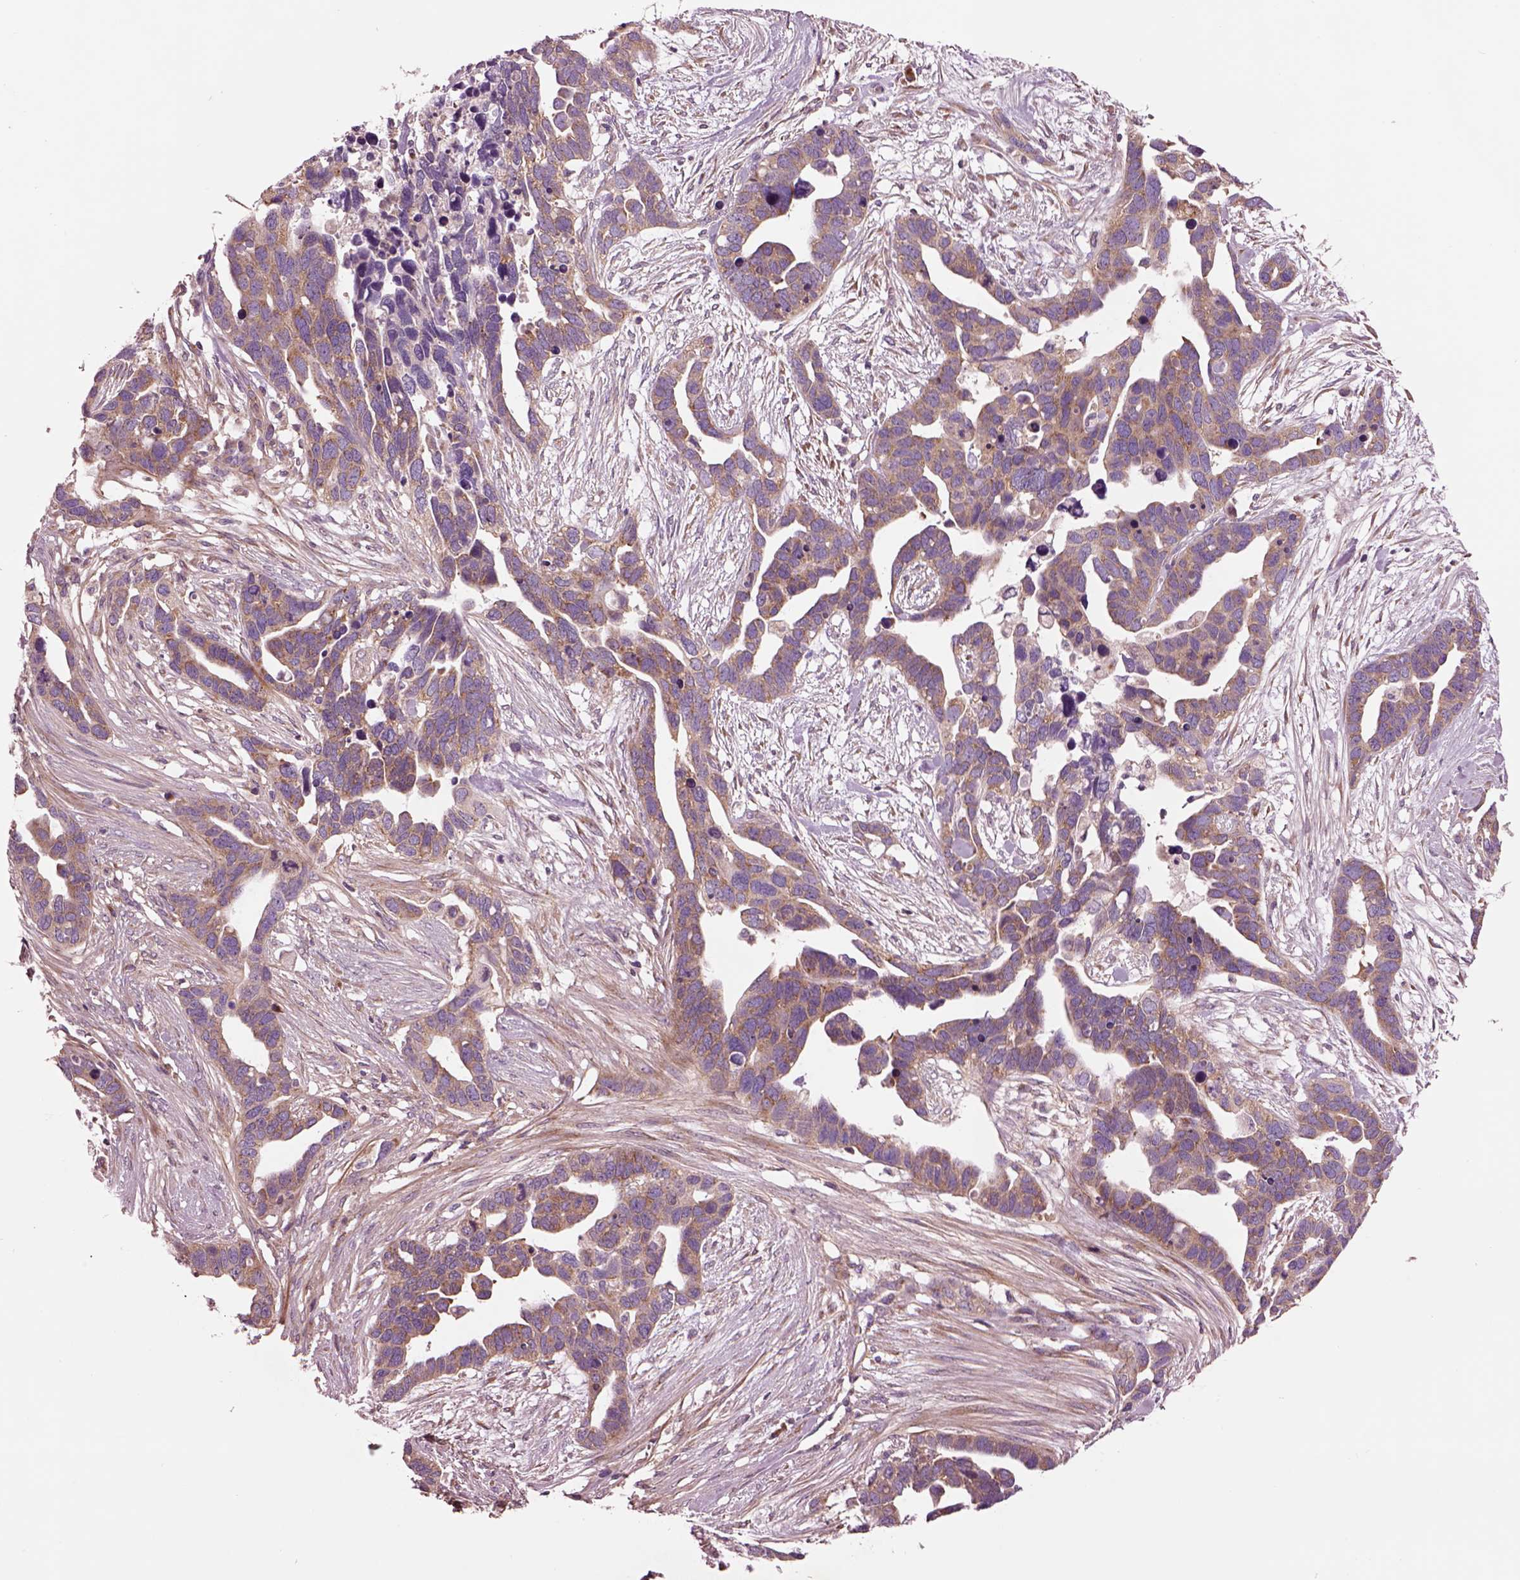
{"staining": {"intensity": "moderate", "quantity": ">75%", "location": "cytoplasmic/membranous"}, "tissue": "ovarian cancer", "cell_type": "Tumor cells", "image_type": "cancer", "snomed": [{"axis": "morphology", "description": "Cystadenocarcinoma, serous, NOS"}, {"axis": "topography", "description": "Ovary"}], "caption": "Ovarian cancer stained with a brown dye demonstrates moderate cytoplasmic/membranous positive staining in about >75% of tumor cells.", "gene": "SEC23A", "patient": {"sex": "female", "age": 54}}